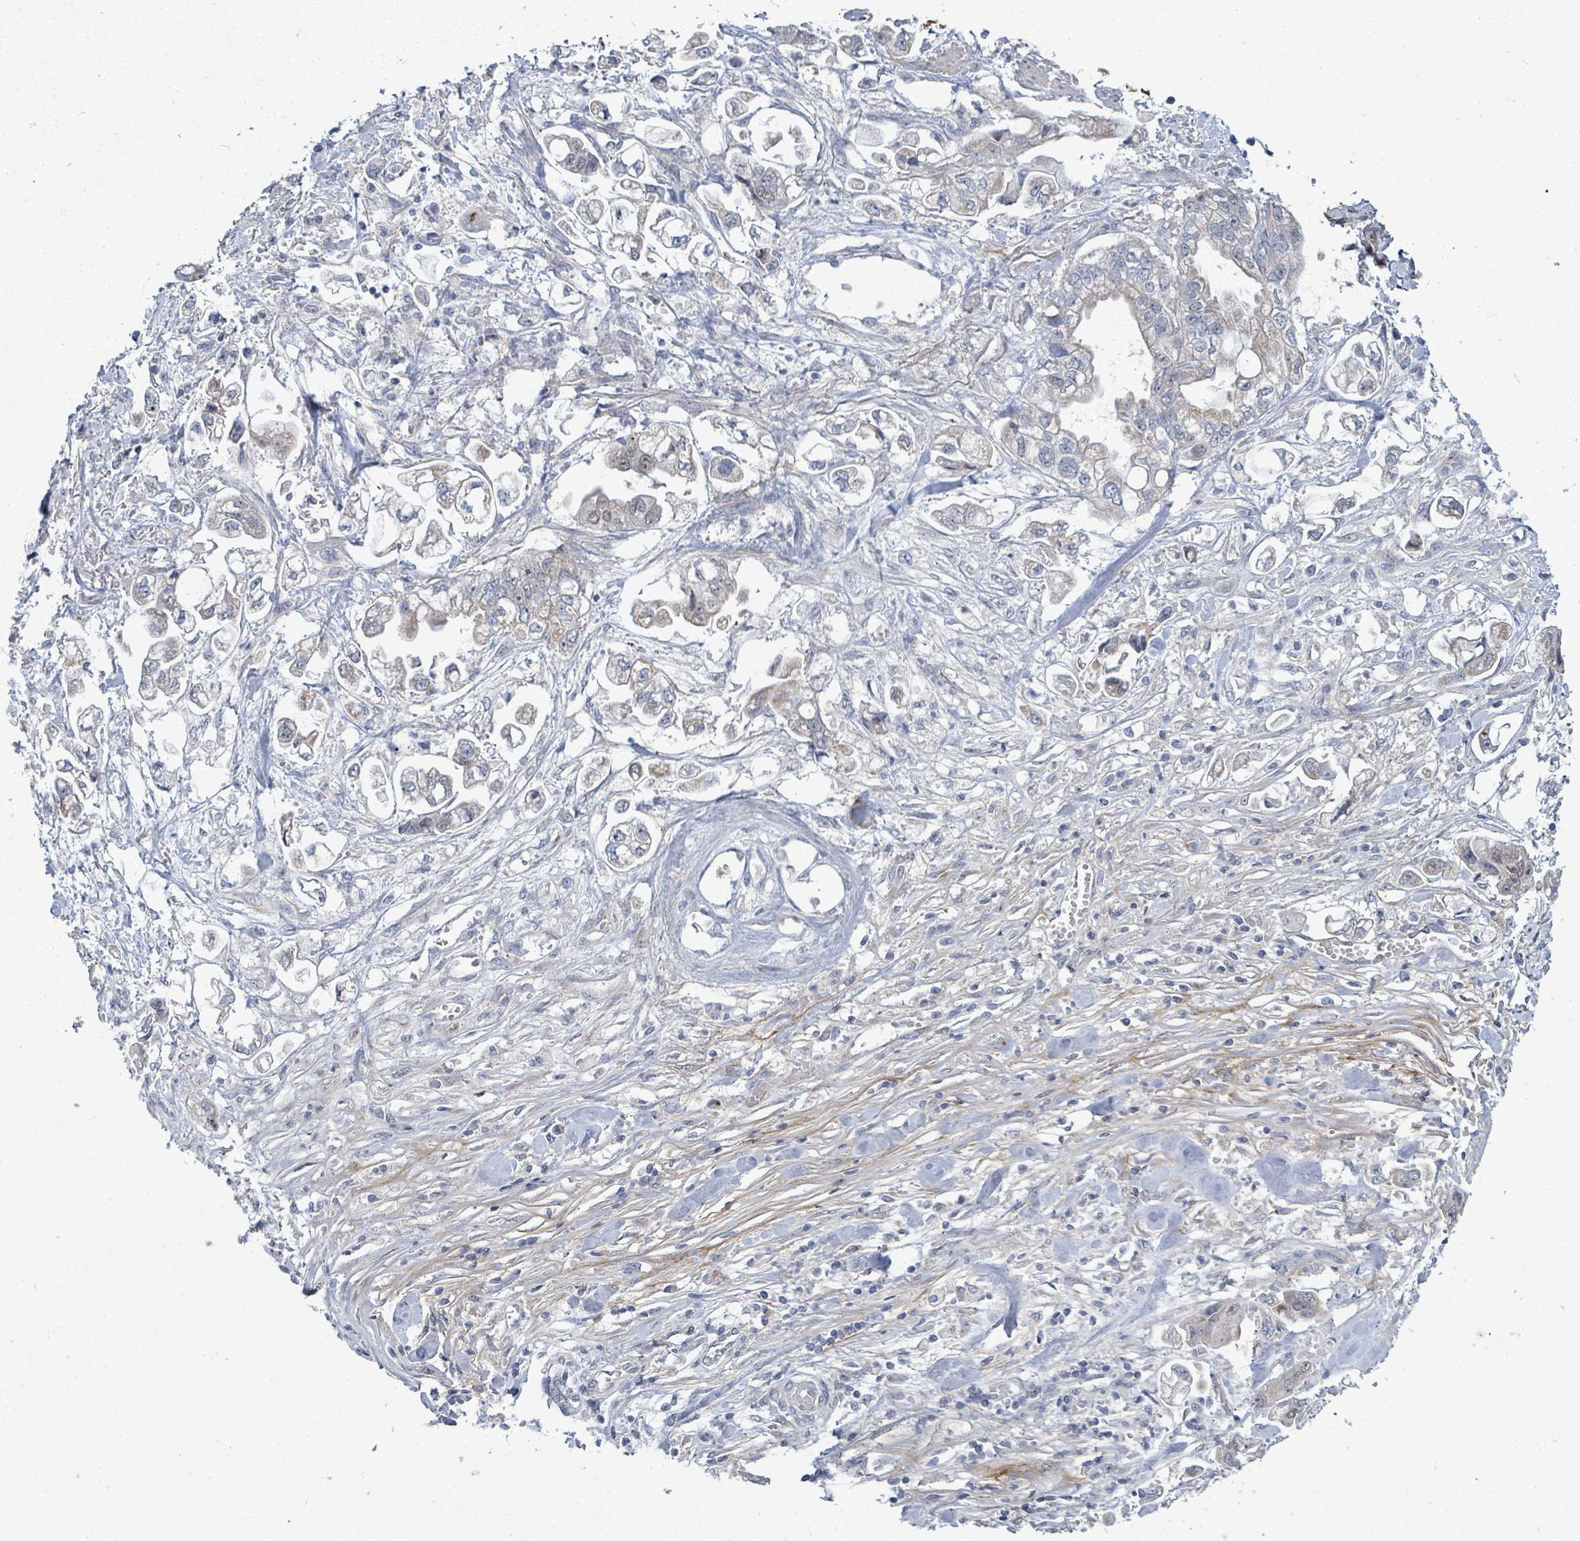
{"staining": {"intensity": "moderate", "quantity": "25%-75%", "location": "cytoplasmic/membranous,nuclear"}, "tissue": "stomach cancer", "cell_type": "Tumor cells", "image_type": "cancer", "snomed": [{"axis": "morphology", "description": "Adenocarcinoma, NOS"}, {"axis": "topography", "description": "Stomach"}], "caption": "This micrograph exhibits immunohistochemistry (IHC) staining of adenocarcinoma (stomach), with medium moderate cytoplasmic/membranous and nuclear expression in approximately 25%-75% of tumor cells.", "gene": "ZFPM1", "patient": {"sex": "male", "age": 62}}